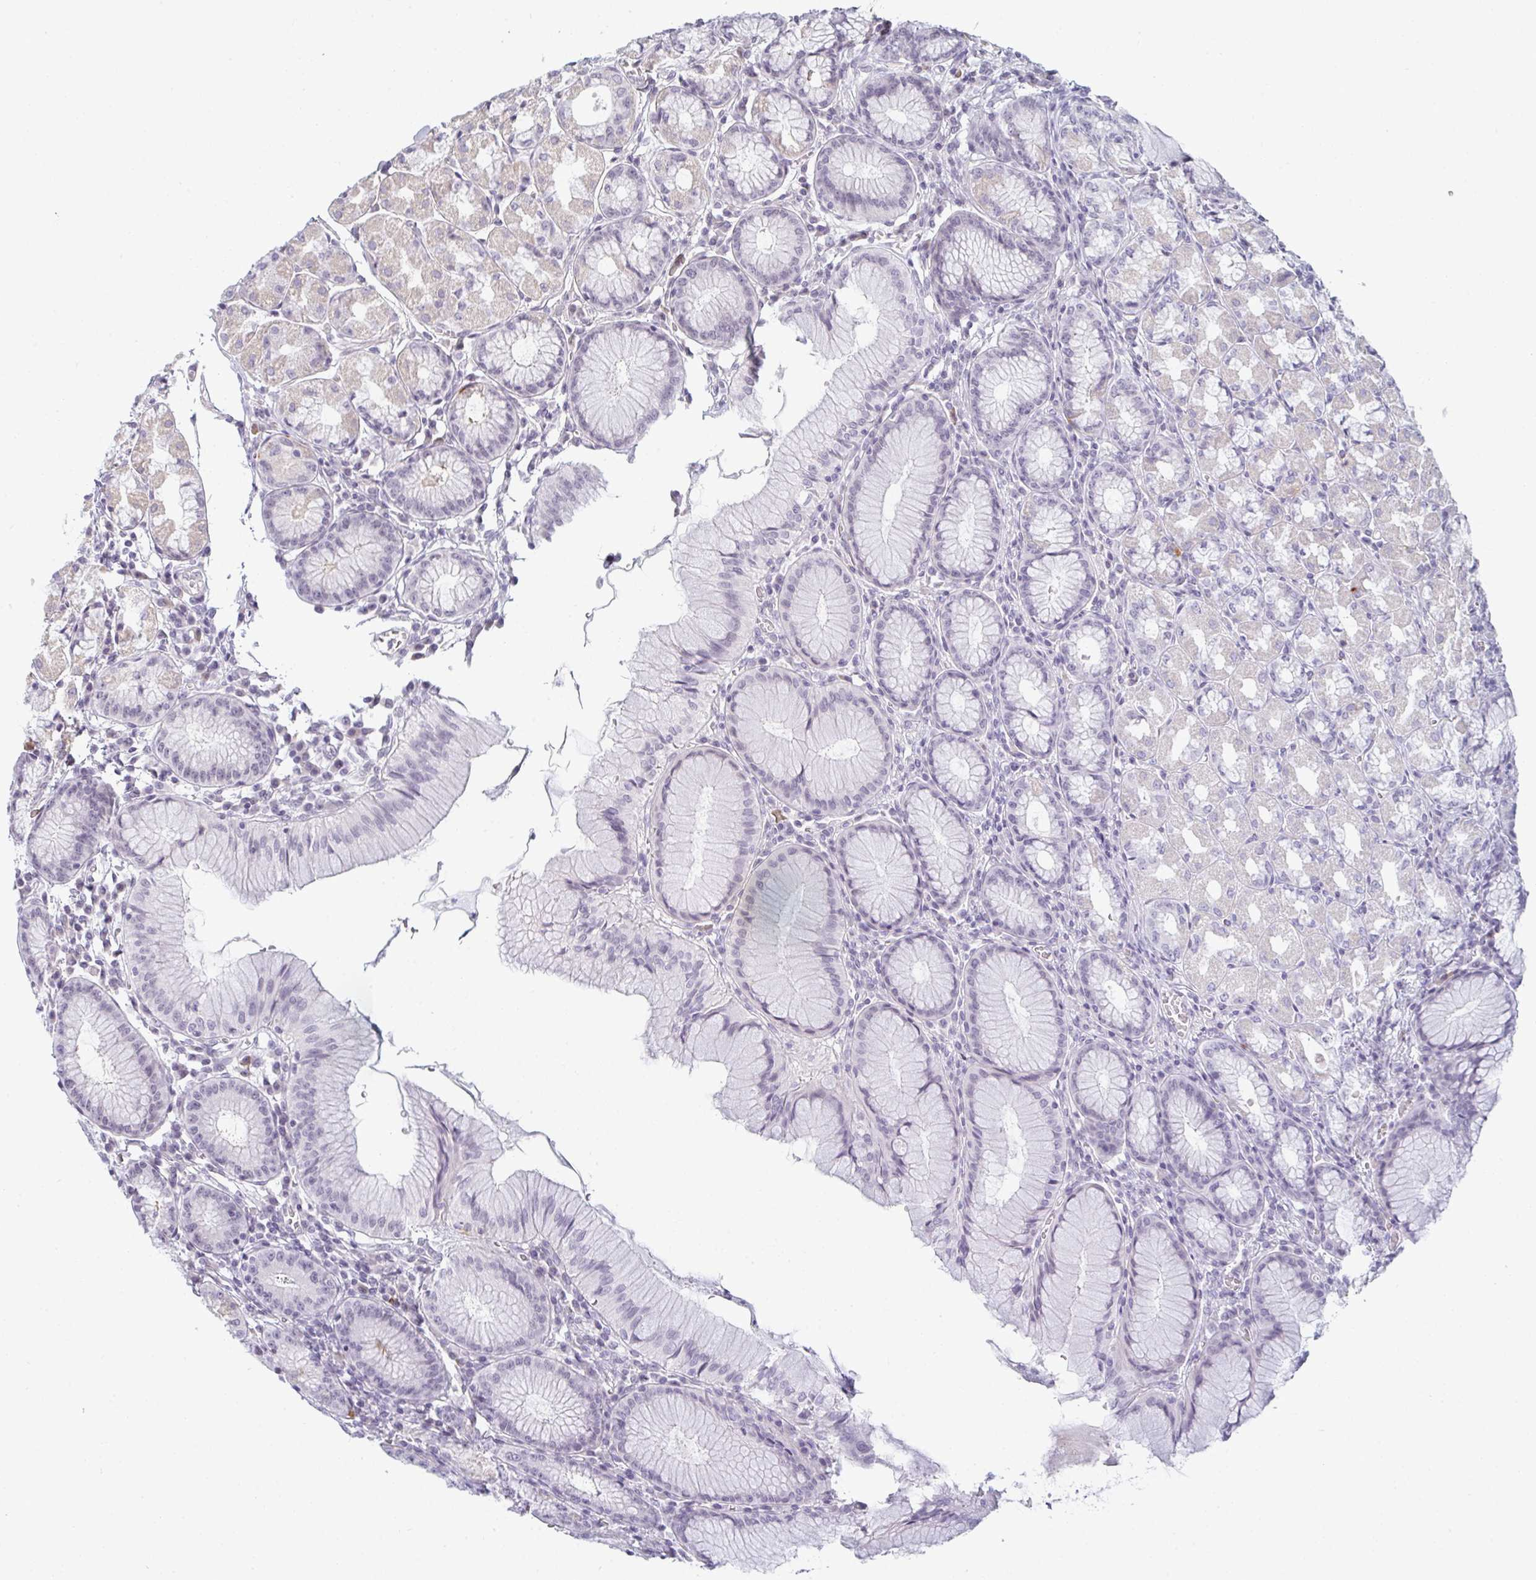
{"staining": {"intensity": "moderate", "quantity": "<25%", "location": "cytoplasmic/membranous"}, "tissue": "stomach", "cell_type": "Glandular cells", "image_type": "normal", "snomed": [{"axis": "morphology", "description": "Normal tissue, NOS"}, {"axis": "topography", "description": "Stomach"}], "caption": "Immunohistochemical staining of benign human stomach displays moderate cytoplasmic/membranous protein positivity in approximately <25% of glandular cells. (DAB IHC with brightfield microscopy, high magnification).", "gene": "TEX33", "patient": {"sex": "male", "age": 55}}